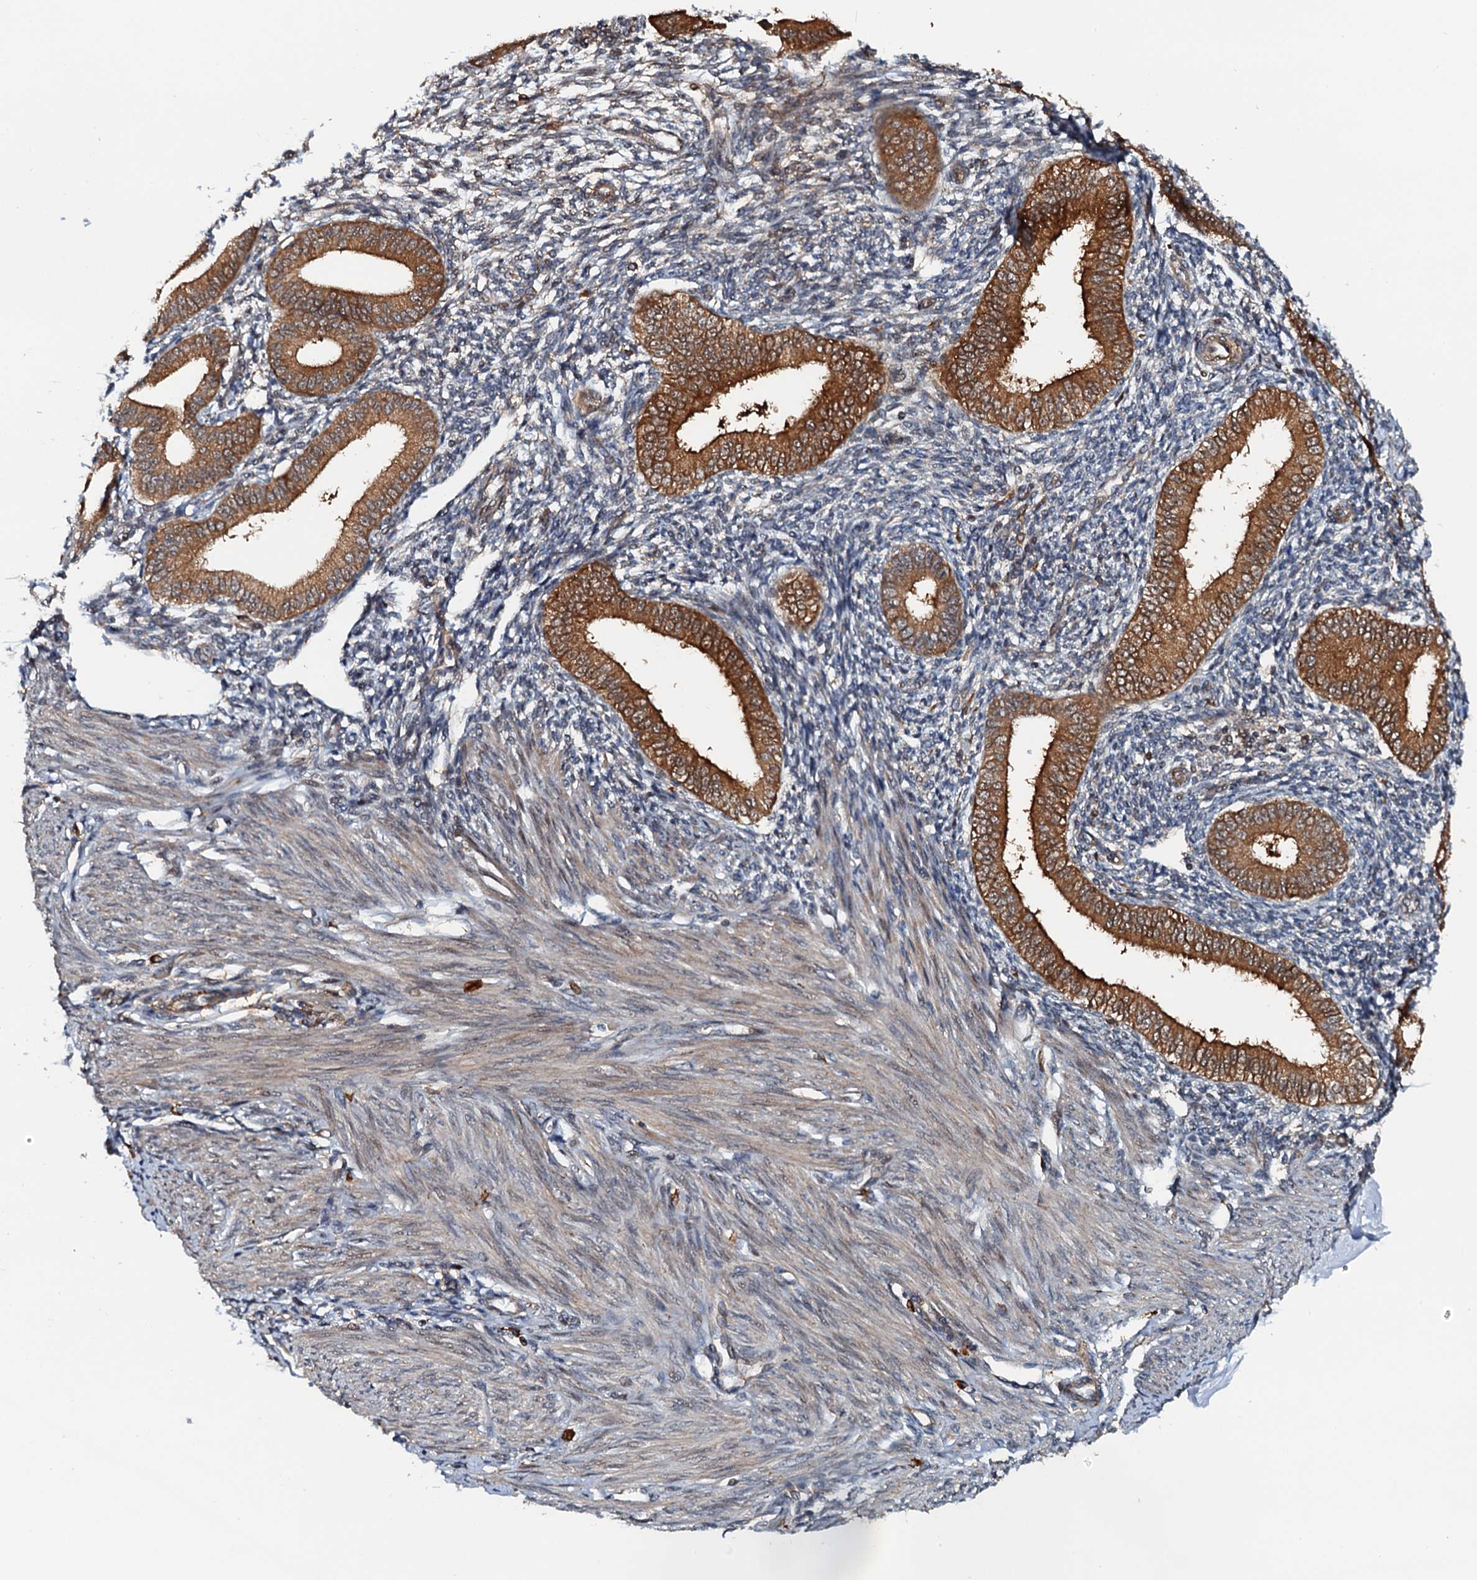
{"staining": {"intensity": "moderate", "quantity": "<25%", "location": "cytoplasmic/membranous"}, "tissue": "endometrium", "cell_type": "Cells in endometrial stroma", "image_type": "normal", "snomed": [{"axis": "morphology", "description": "Normal tissue, NOS"}, {"axis": "topography", "description": "Uterus"}, {"axis": "topography", "description": "Endometrium"}], "caption": "Normal endometrium was stained to show a protein in brown. There is low levels of moderate cytoplasmic/membranous positivity in approximately <25% of cells in endometrial stroma.", "gene": "AAGAB", "patient": {"sex": "female", "age": 48}}